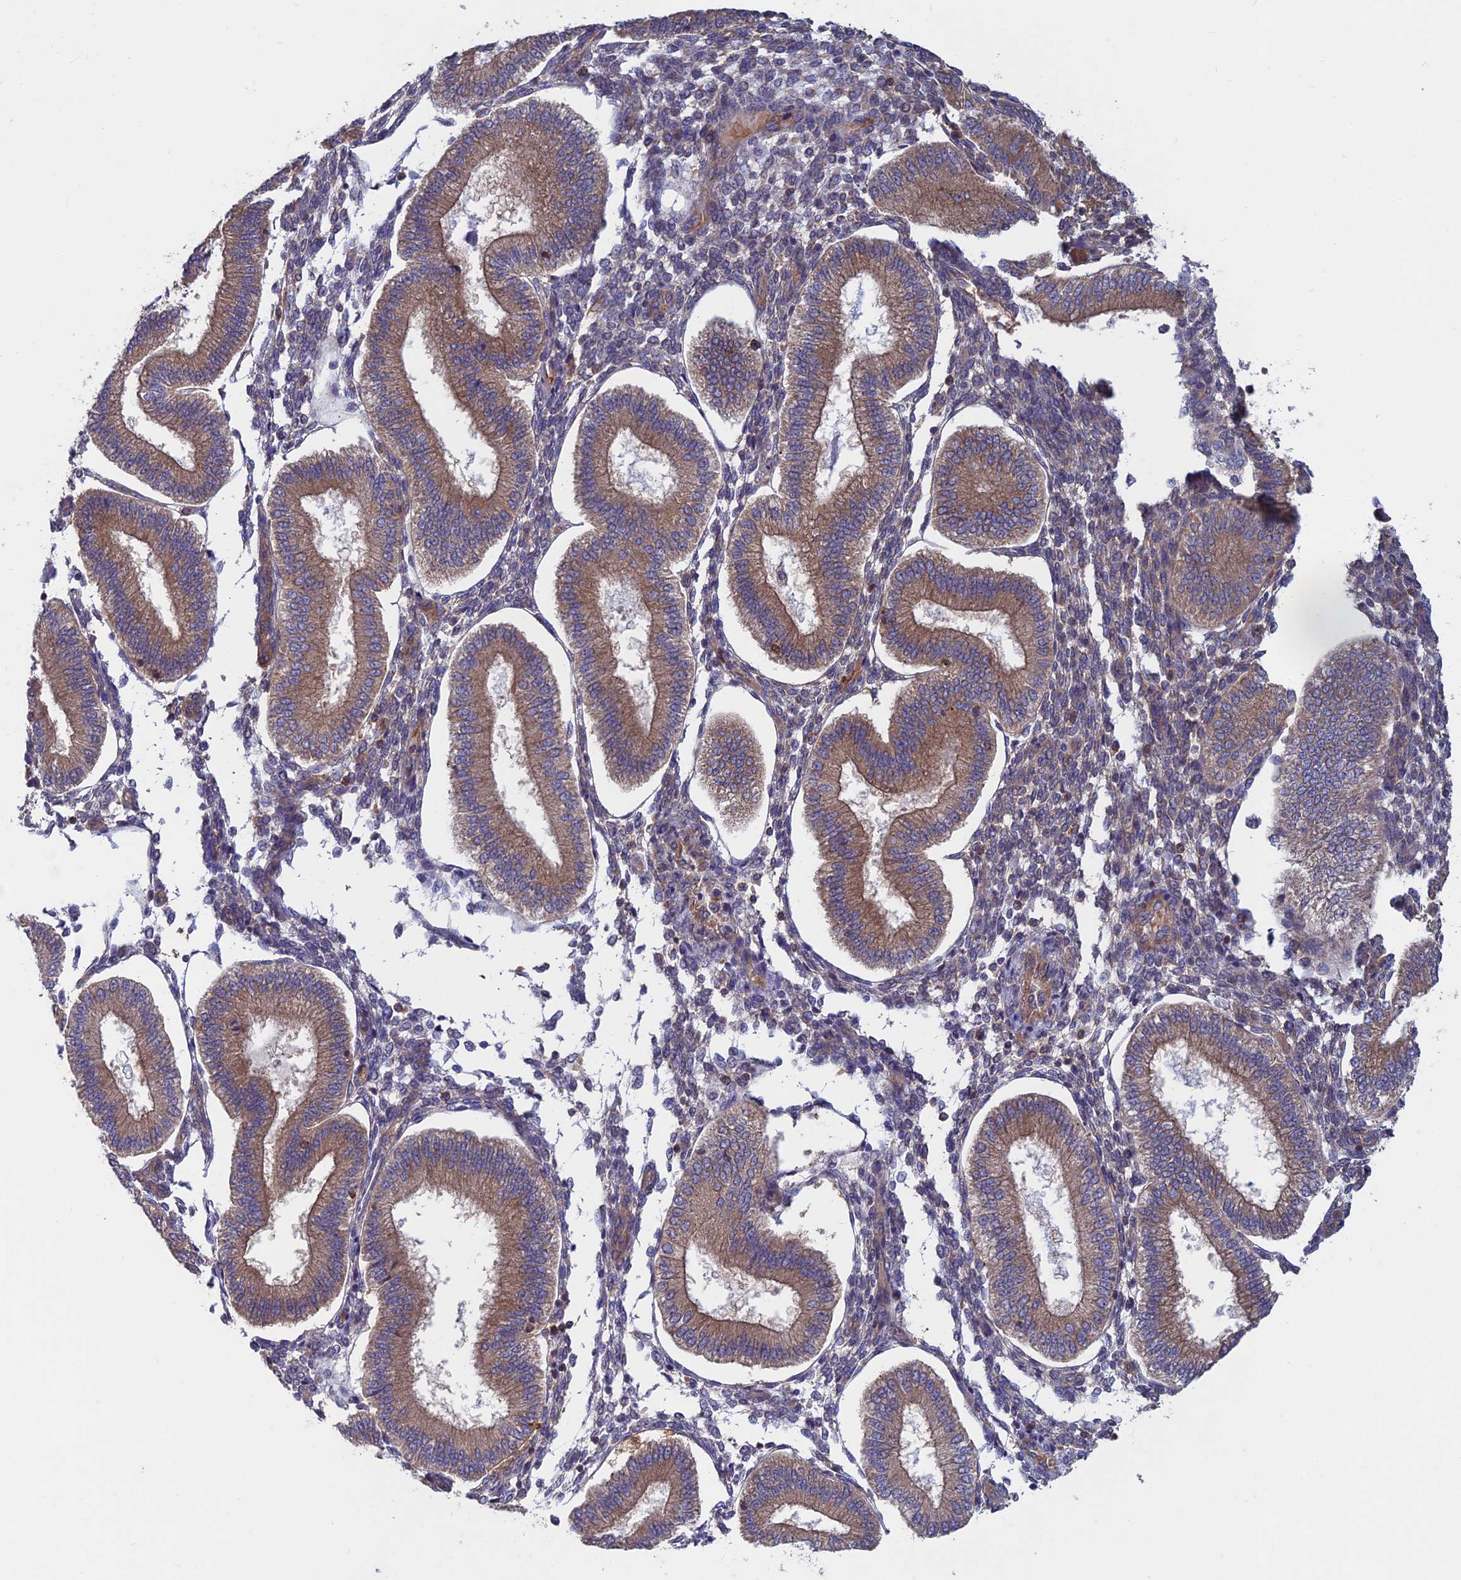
{"staining": {"intensity": "moderate", "quantity": "<25%", "location": "cytoplasmic/membranous"}, "tissue": "endometrium", "cell_type": "Cells in endometrial stroma", "image_type": "normal", "snomed": [{"axis": "morphology", "description": "Normal tissue, NOS"}, {"axis": "topography", "description": "Endometrium"}], "caption": "IHC (DAB) staining of unremarkable human endometrium displays moderate cytoplasmic/membranous protein expression in about <25% of cells in endometrial stroma.", "gene": "DNM1L", "patient": {"sex": "female", "age": 39}}